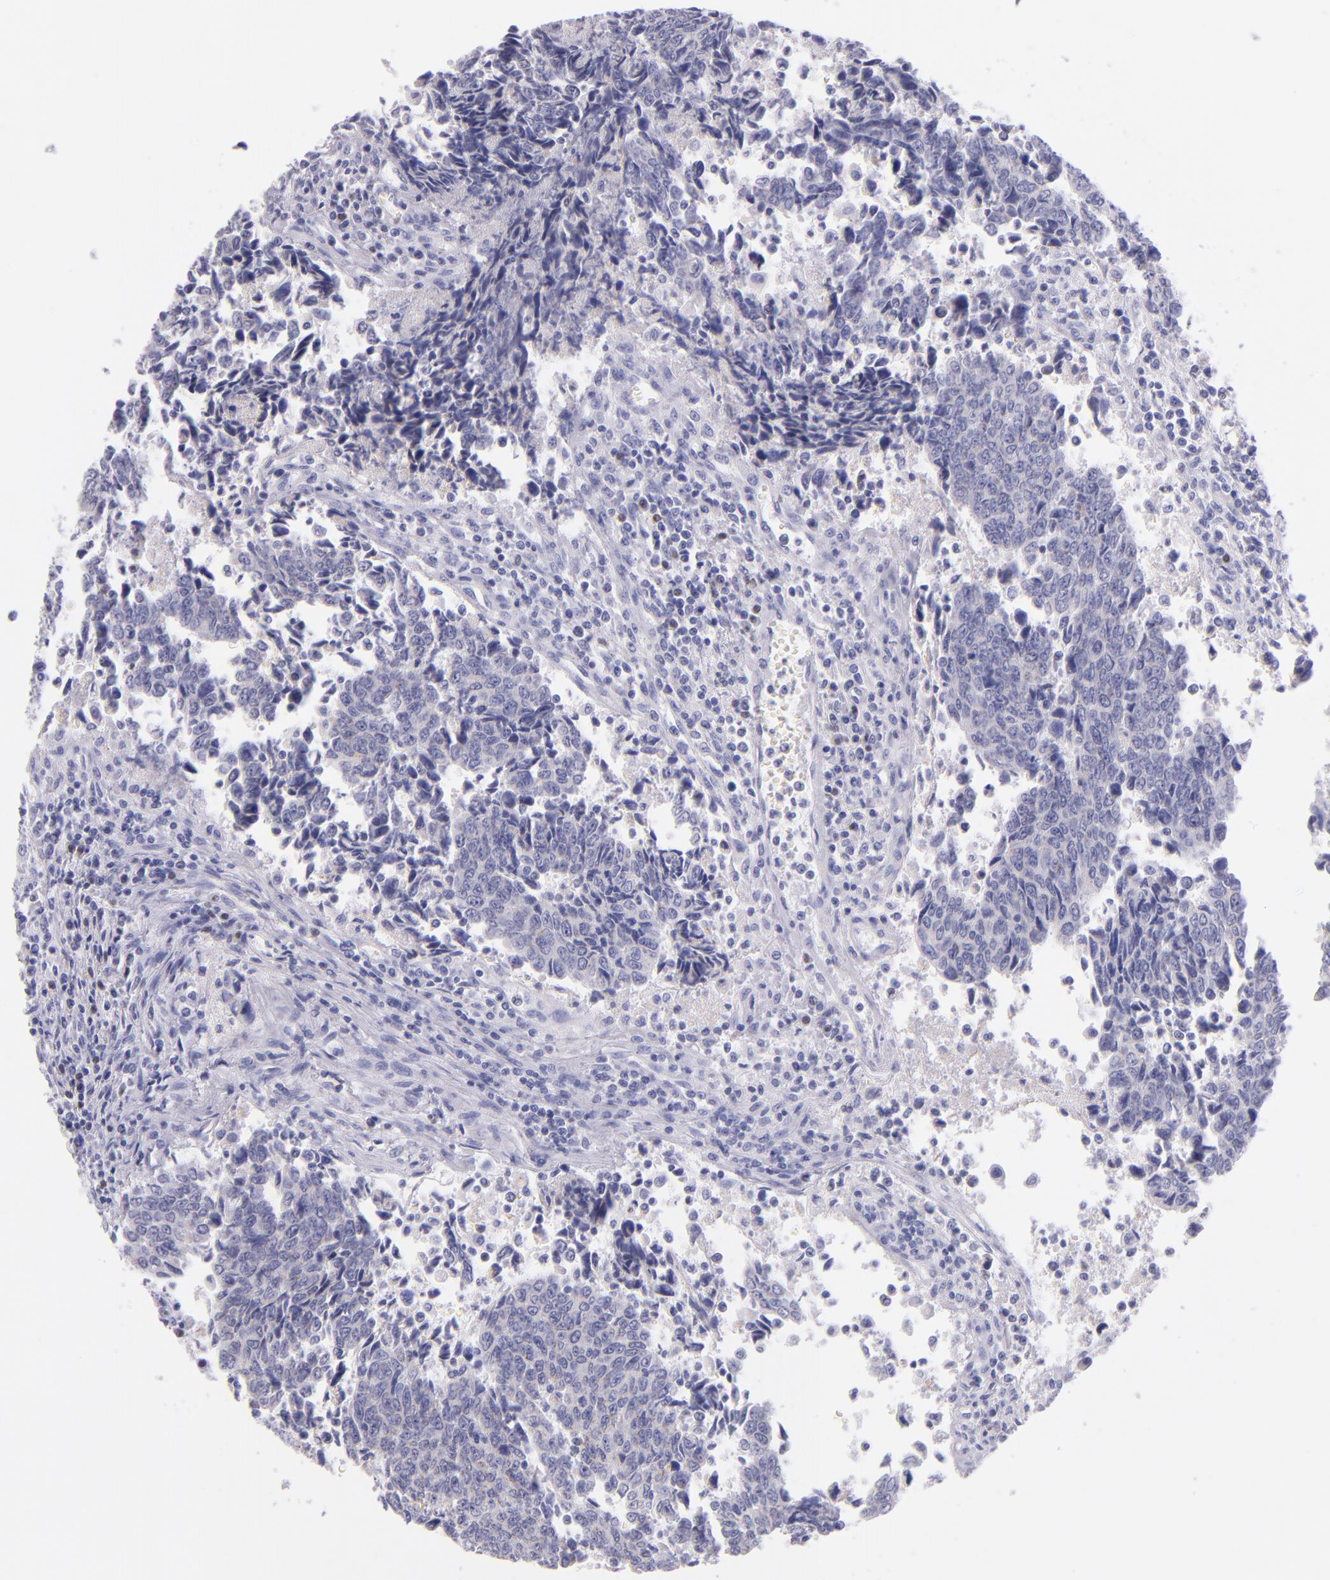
{"staining": {"intensity": "negative", "quantity": "none", "location": "none"}, "tissue": "urothelial cancer", "cell_type": "Tumor cells", "image_type": "cancer", "snomed": [{"axis": "morphology", "description": "Urothelial carcinoma, High grade"}, {"axis": "topography", "description": "Urinary bladder"}], "caption": "Urothelial cancer stained for a protein using IHC displays no expression tumor cells.", "gene": "IRF4", "patient": {"sex": "male", "age": 86}}